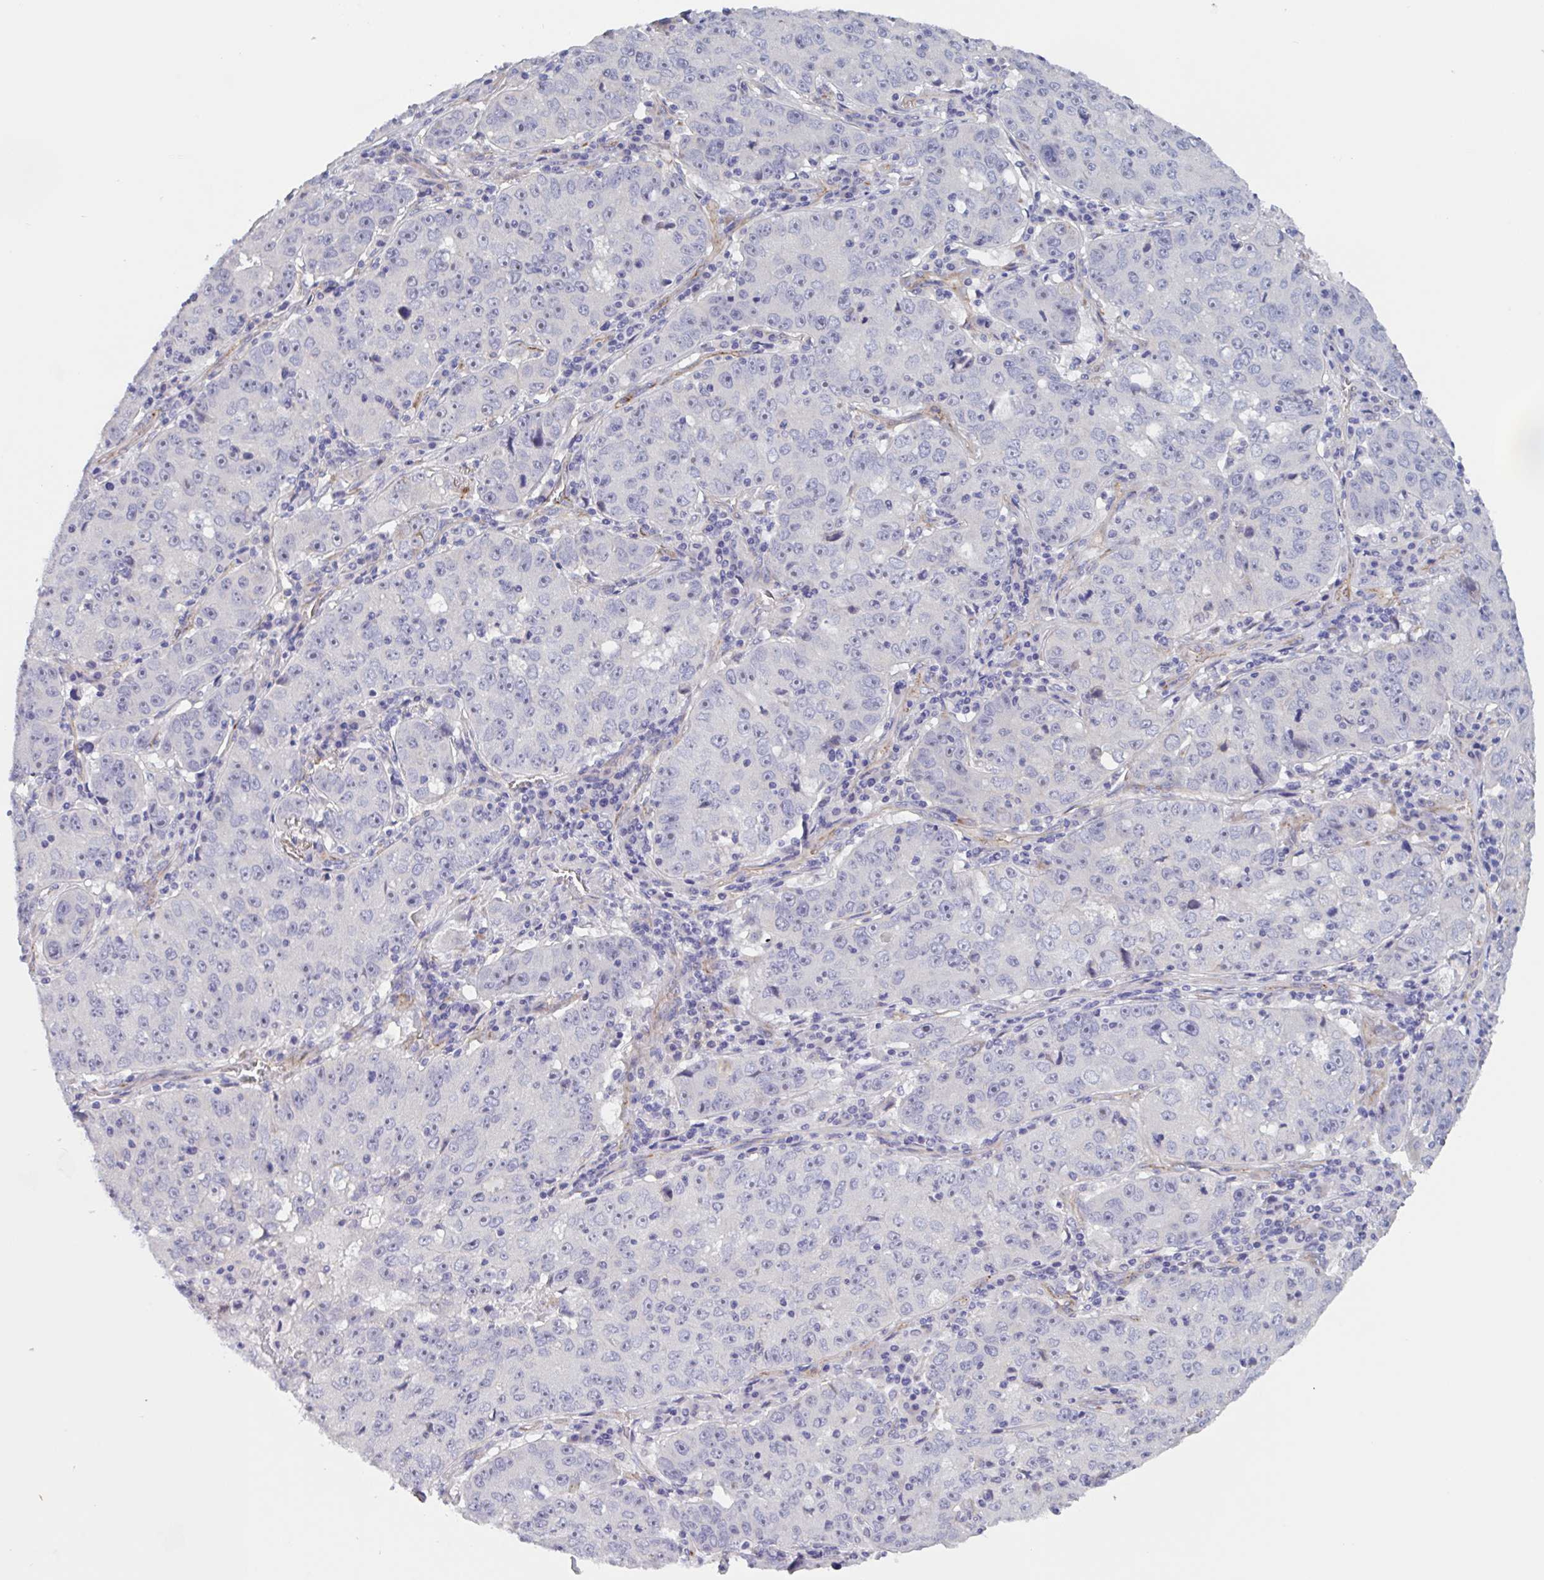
{"staining": {"intensity": "negative", "quantity": "none", "location": "none"}, "tissue": "lung cancer", "cell_type": "Tumor cells", "image_type": "cancer", "snomed": [{"axis": "morphology", "description": "Normal morphology"}, {"axis": "morphology", "description": "Adenocarcinoma, NOS"}, {"axis": "topography", "description": "Lymph node"}, {"axis": "topography", "description": "Lung"}], "caption": "Protein analysis of lung adenocarcinoma displays no significant positivity in tumor cells.", "gene": "ST14", "patient": {"sex": "female", "age": 57}}